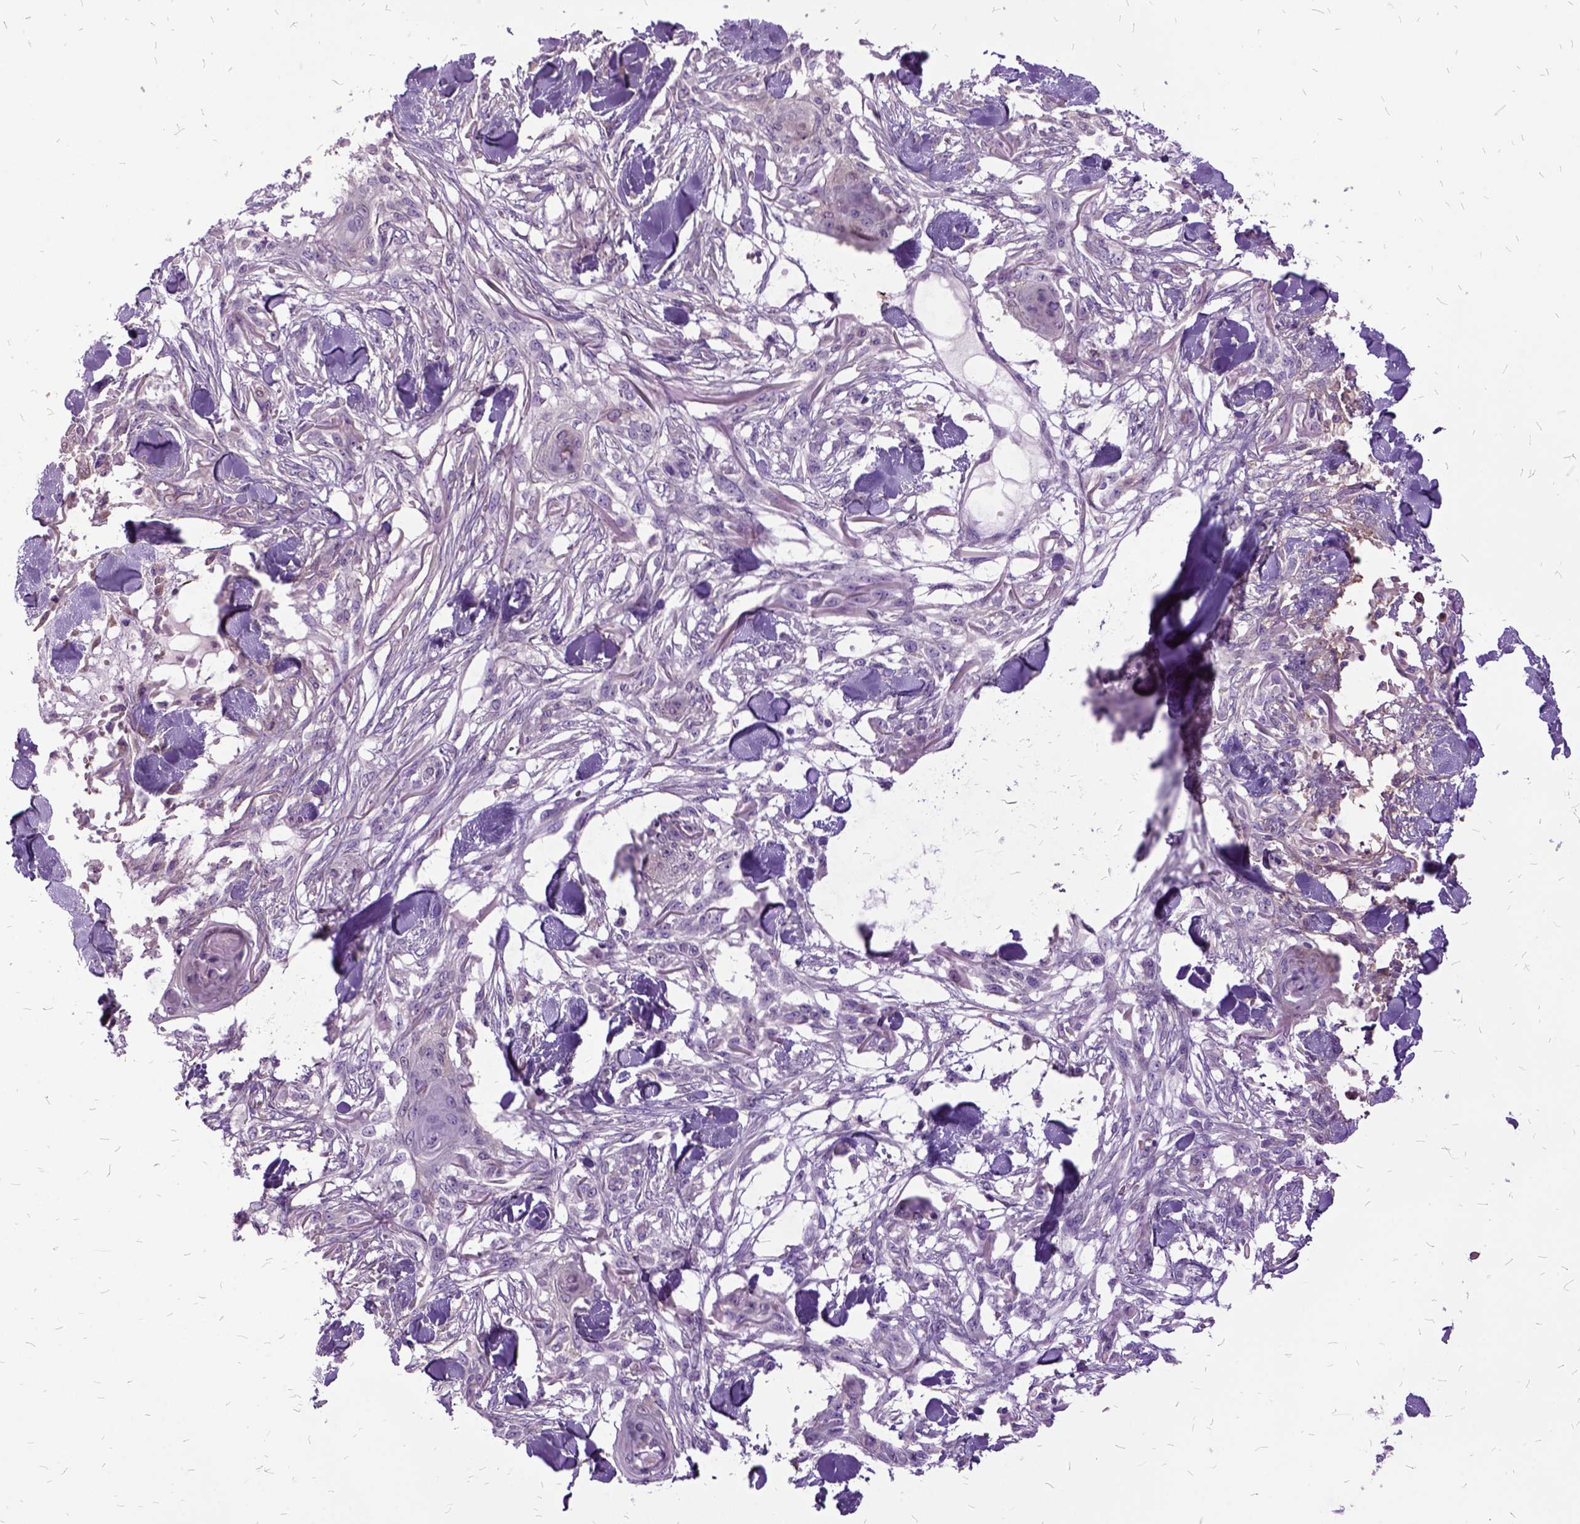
{"staining": {"intensity": "negative", "quantity": "none", "location": "none"}, "tissue": "skin cancer", "cell_type": "Tumor cells", "image_type": "cancer", "snomed": [{"axis": "morphology", "description": "Squamous cell carcinoma, NOS"}, {"axis": "topography", "description": "Skin"}], "caption": "High power microscopy micrograph of an immunohistochemistry photomicrograph of skin cancer, revealing no significant expression in tumor cells.", "gene": "MME", "patient": {"sex": "female", "age": 59}}